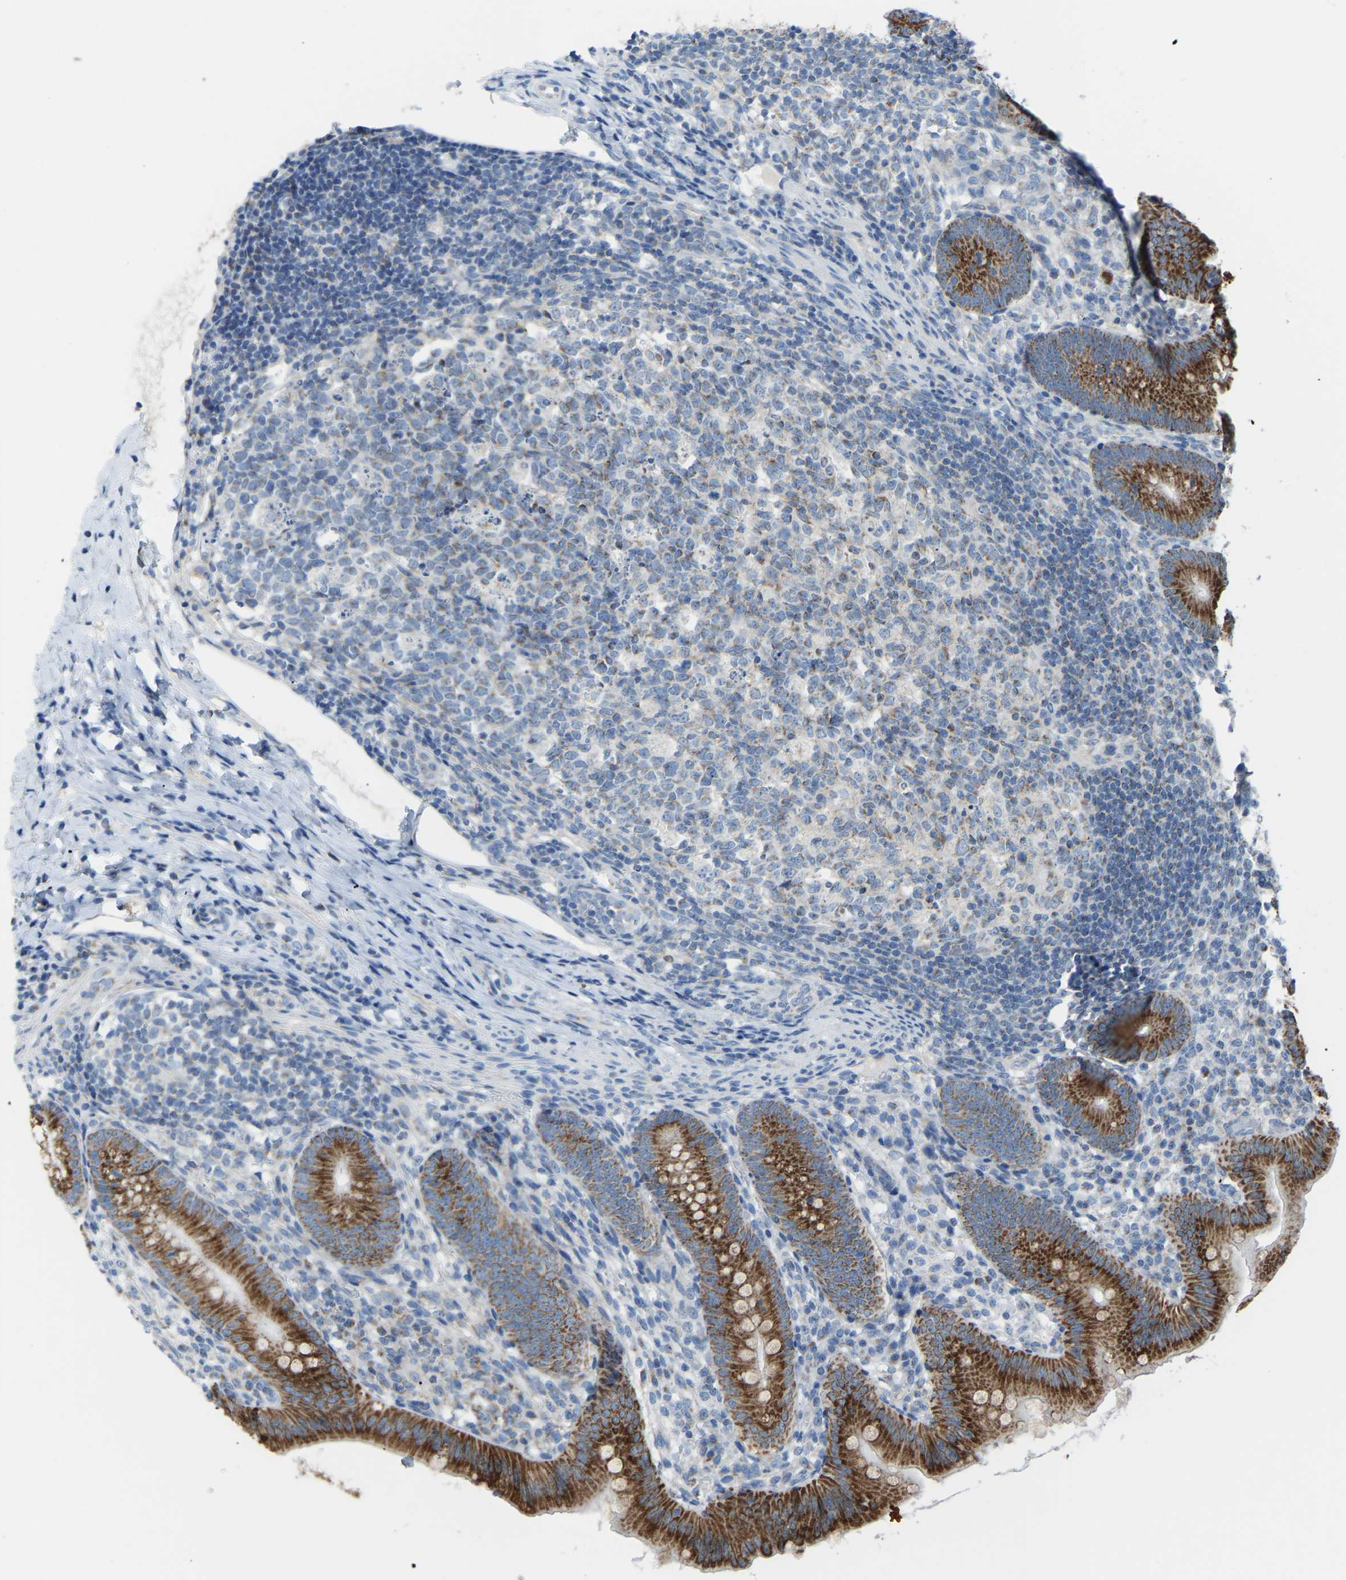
{"staining": {"intensity": "strong", "quantity": ">75%", "location": "cytoplasmic/membranous"}, "tissue": "appendix", "cell_type": "Glandular cells", "image_type": "normal", "snomed": [{"axis": "morphology", "description": "Normal tissue, NOS"}, {"axis": "topography", "description": "Appendix"}], "caption": "Normal appendix exhibits strong cytoplasmic/membranous positivity in about >75% of glandular cells.", "gene": "CANT1", "patient": {"sex": "male", "age": 1}}